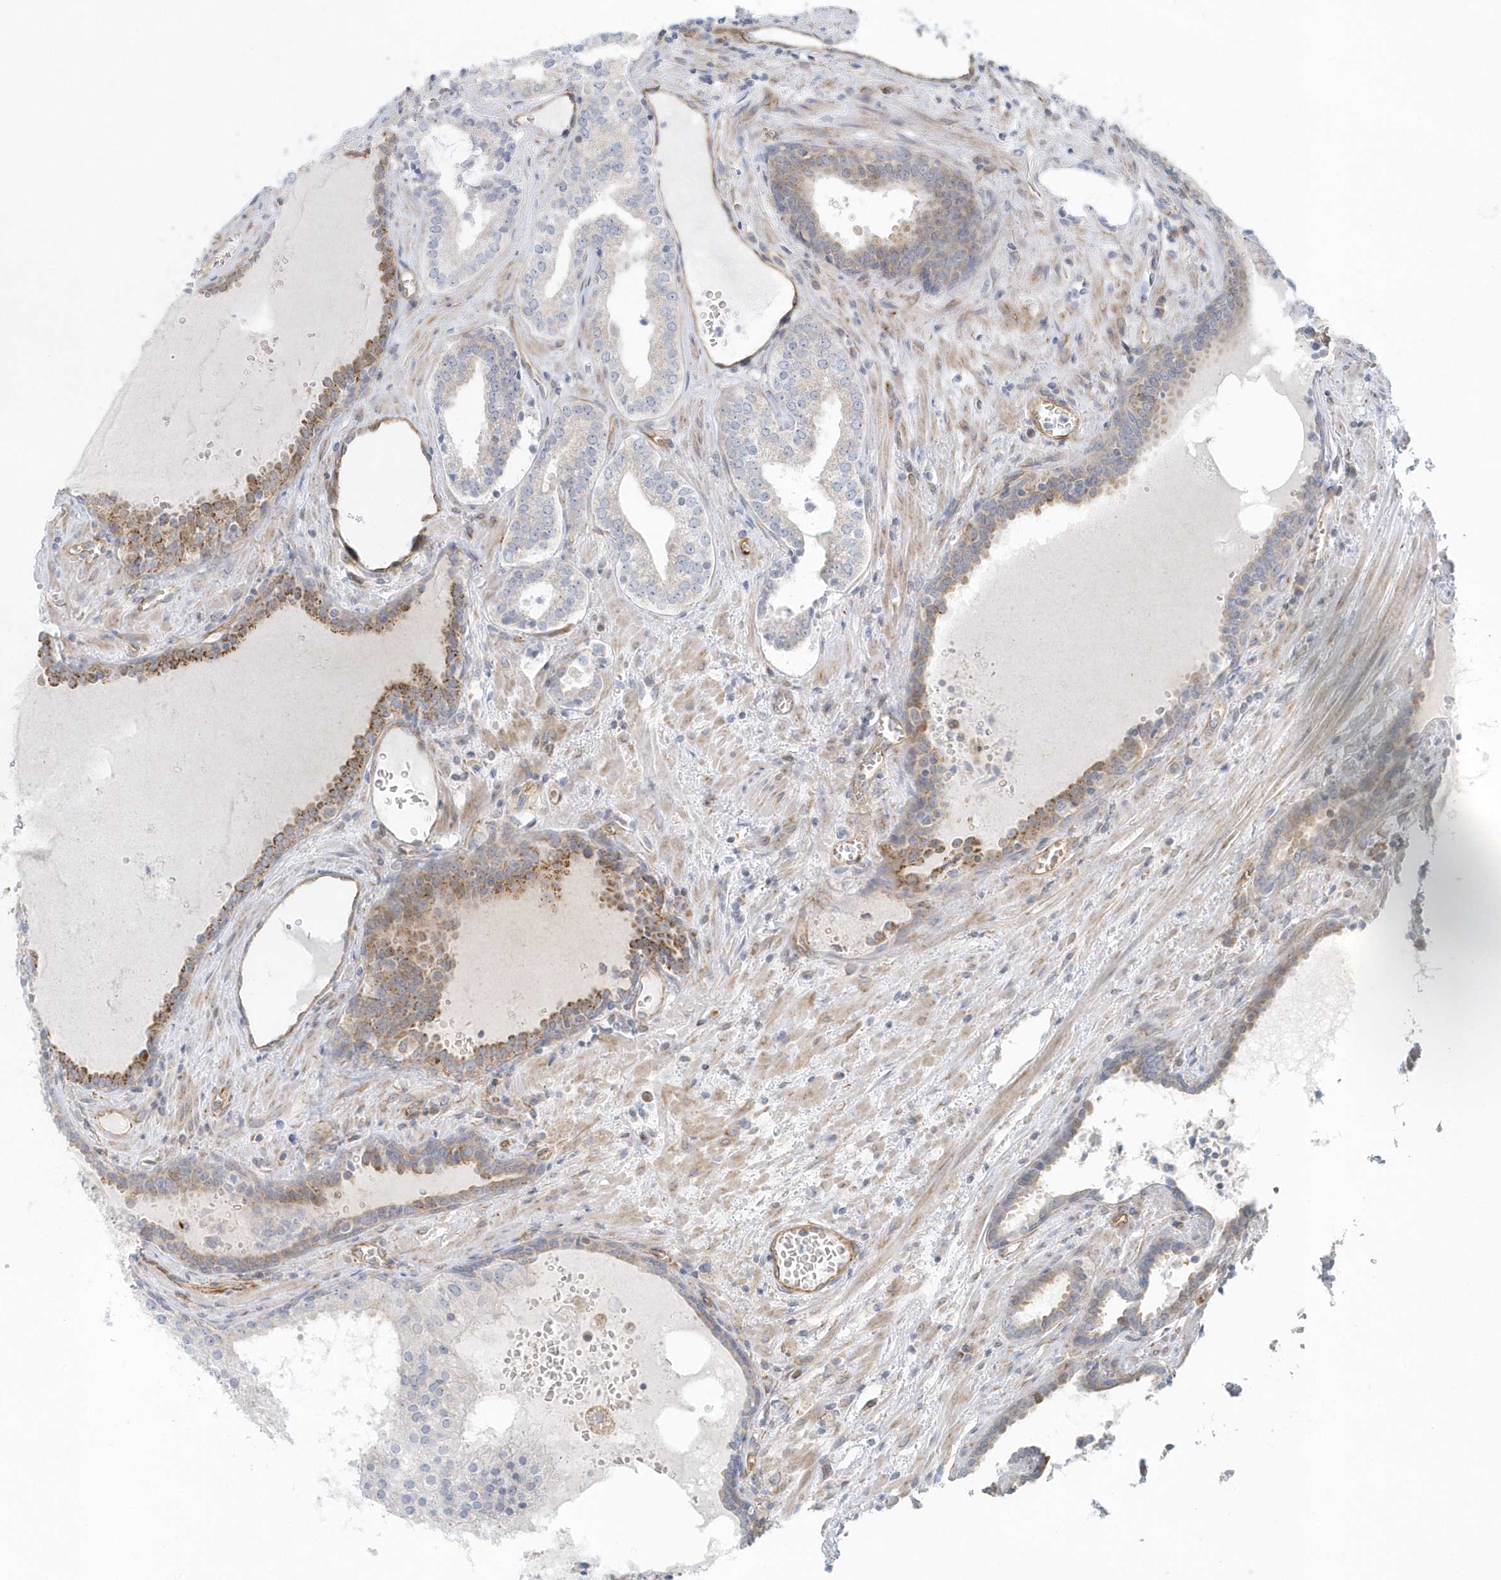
{"staining": {"intensity": "moderate", "quantity": "<25%", "location": "cytoplasmic/membranous"}, "tissue": "prostate cancer", "cell_type": "Tumor cells", "image_type": "cancer", "snomed": [{"axis": "morphology", "description": "Adenocarcinoma, High grade"}, {"axis": "topography", "description": "Prostate"}], "caption": "This is an image of IHC staining of prostate cancer, which shows moderate staining in the cytoplasmic/membranous of tumor cells.", "gene": "GPR152", "patient": {"sex": "male", "age": 68}}